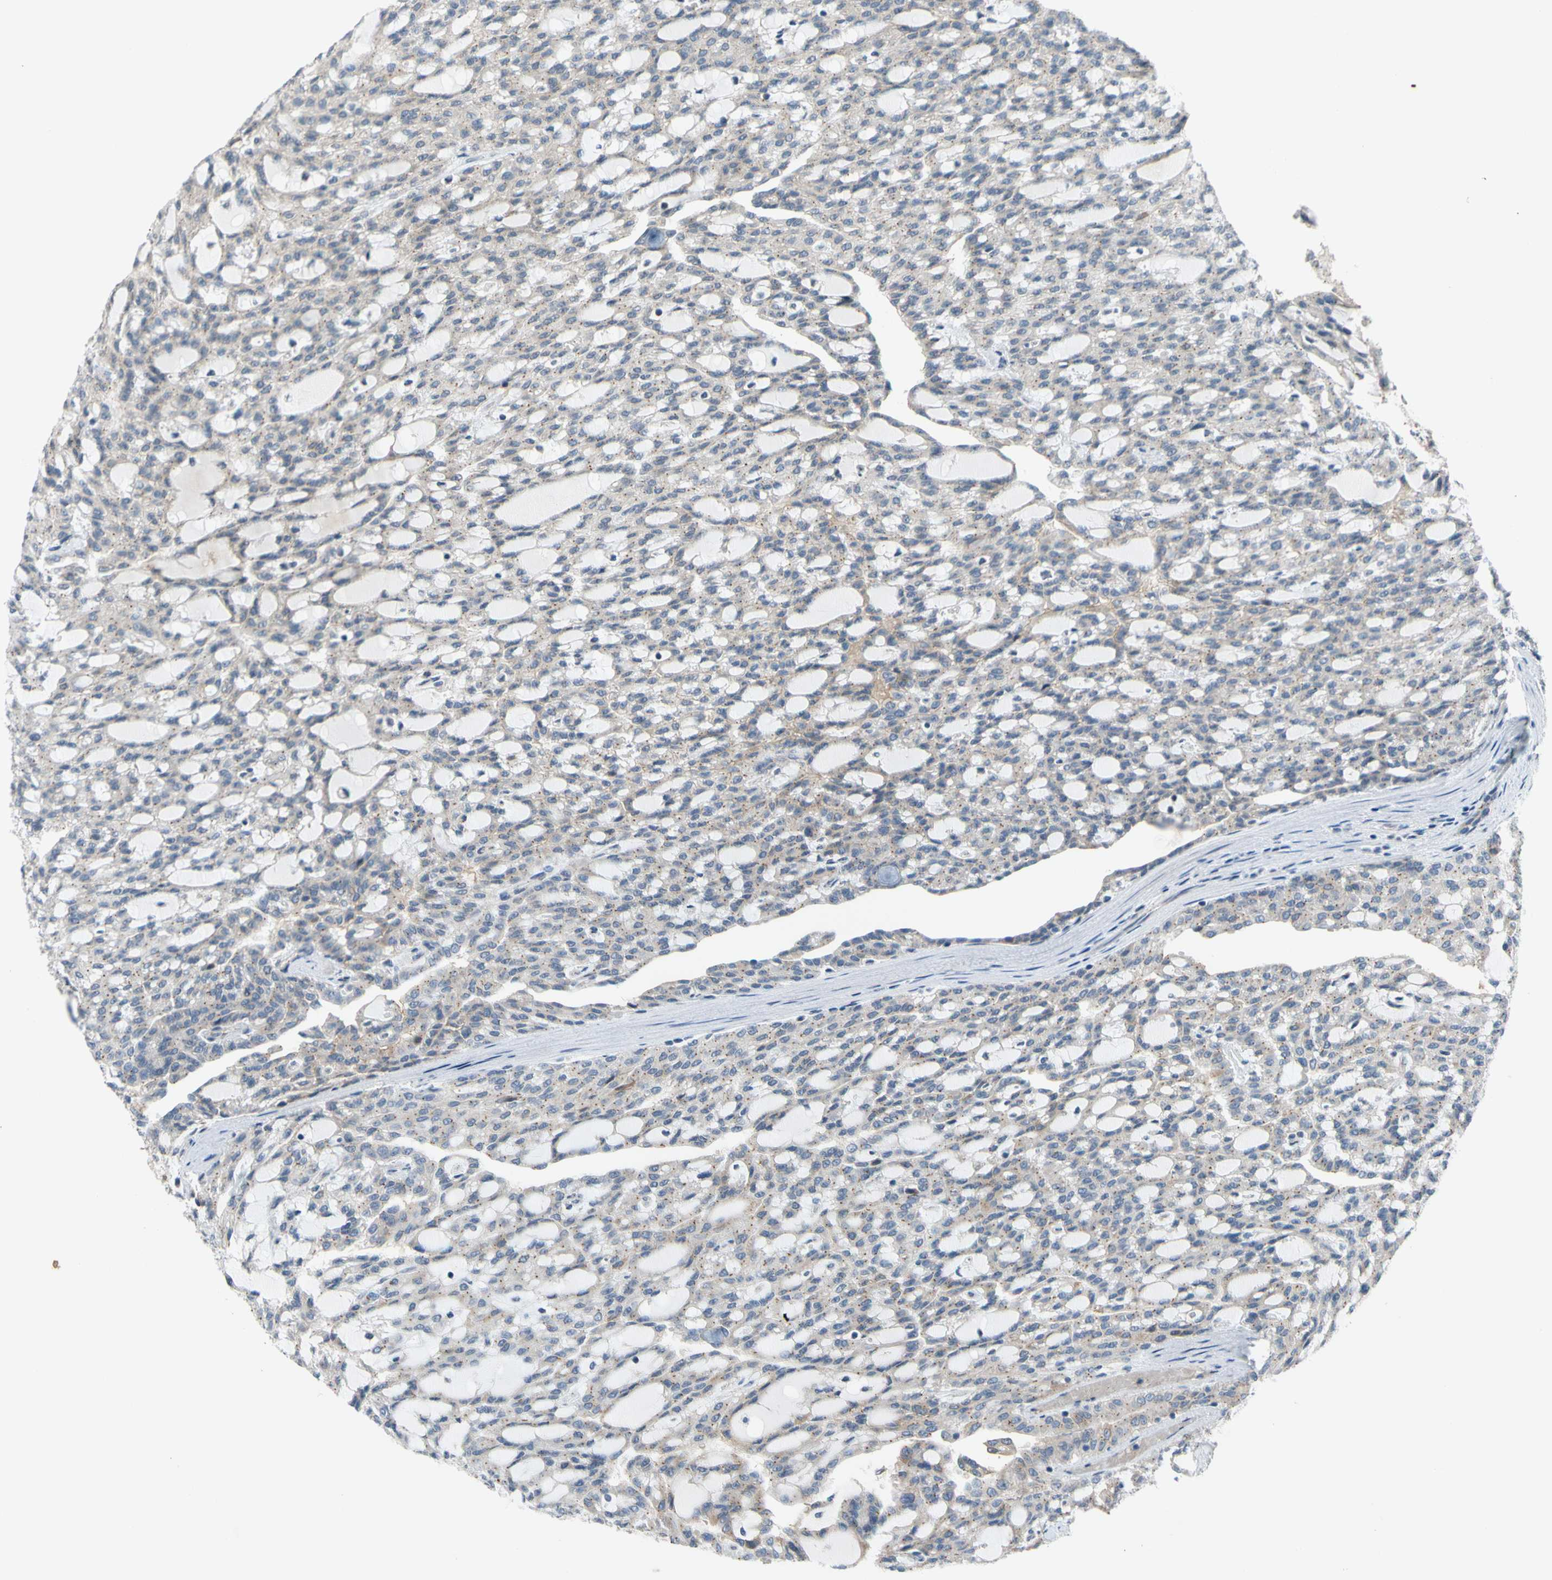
{"staining": {"intensity": "weak", "quantity": ">75%", "location": "cytoplasmic/membranous"}, "tissue": "renal cancer", "cell_type": "Tumor cells", "image_type": "cancer", "snomed": [{"axis": "morphology", "description": "Adenocarcinoma, NOS"}, {"axis": "topography", "description": "Kidney"}], "caption": "Immunohistochemistry (IHC) micrograph of neoplastic tissue: human adenocarcinoma (renal) stained using immunohistochemistry shows low levels of weak protein expression localized specifically in the cytoplasmic/membranous of tumor cells, appearing as a cytoplasmic/membranous brown color.", "gene": "ADD2", "patient": {"sex": "male", "age": 63}}